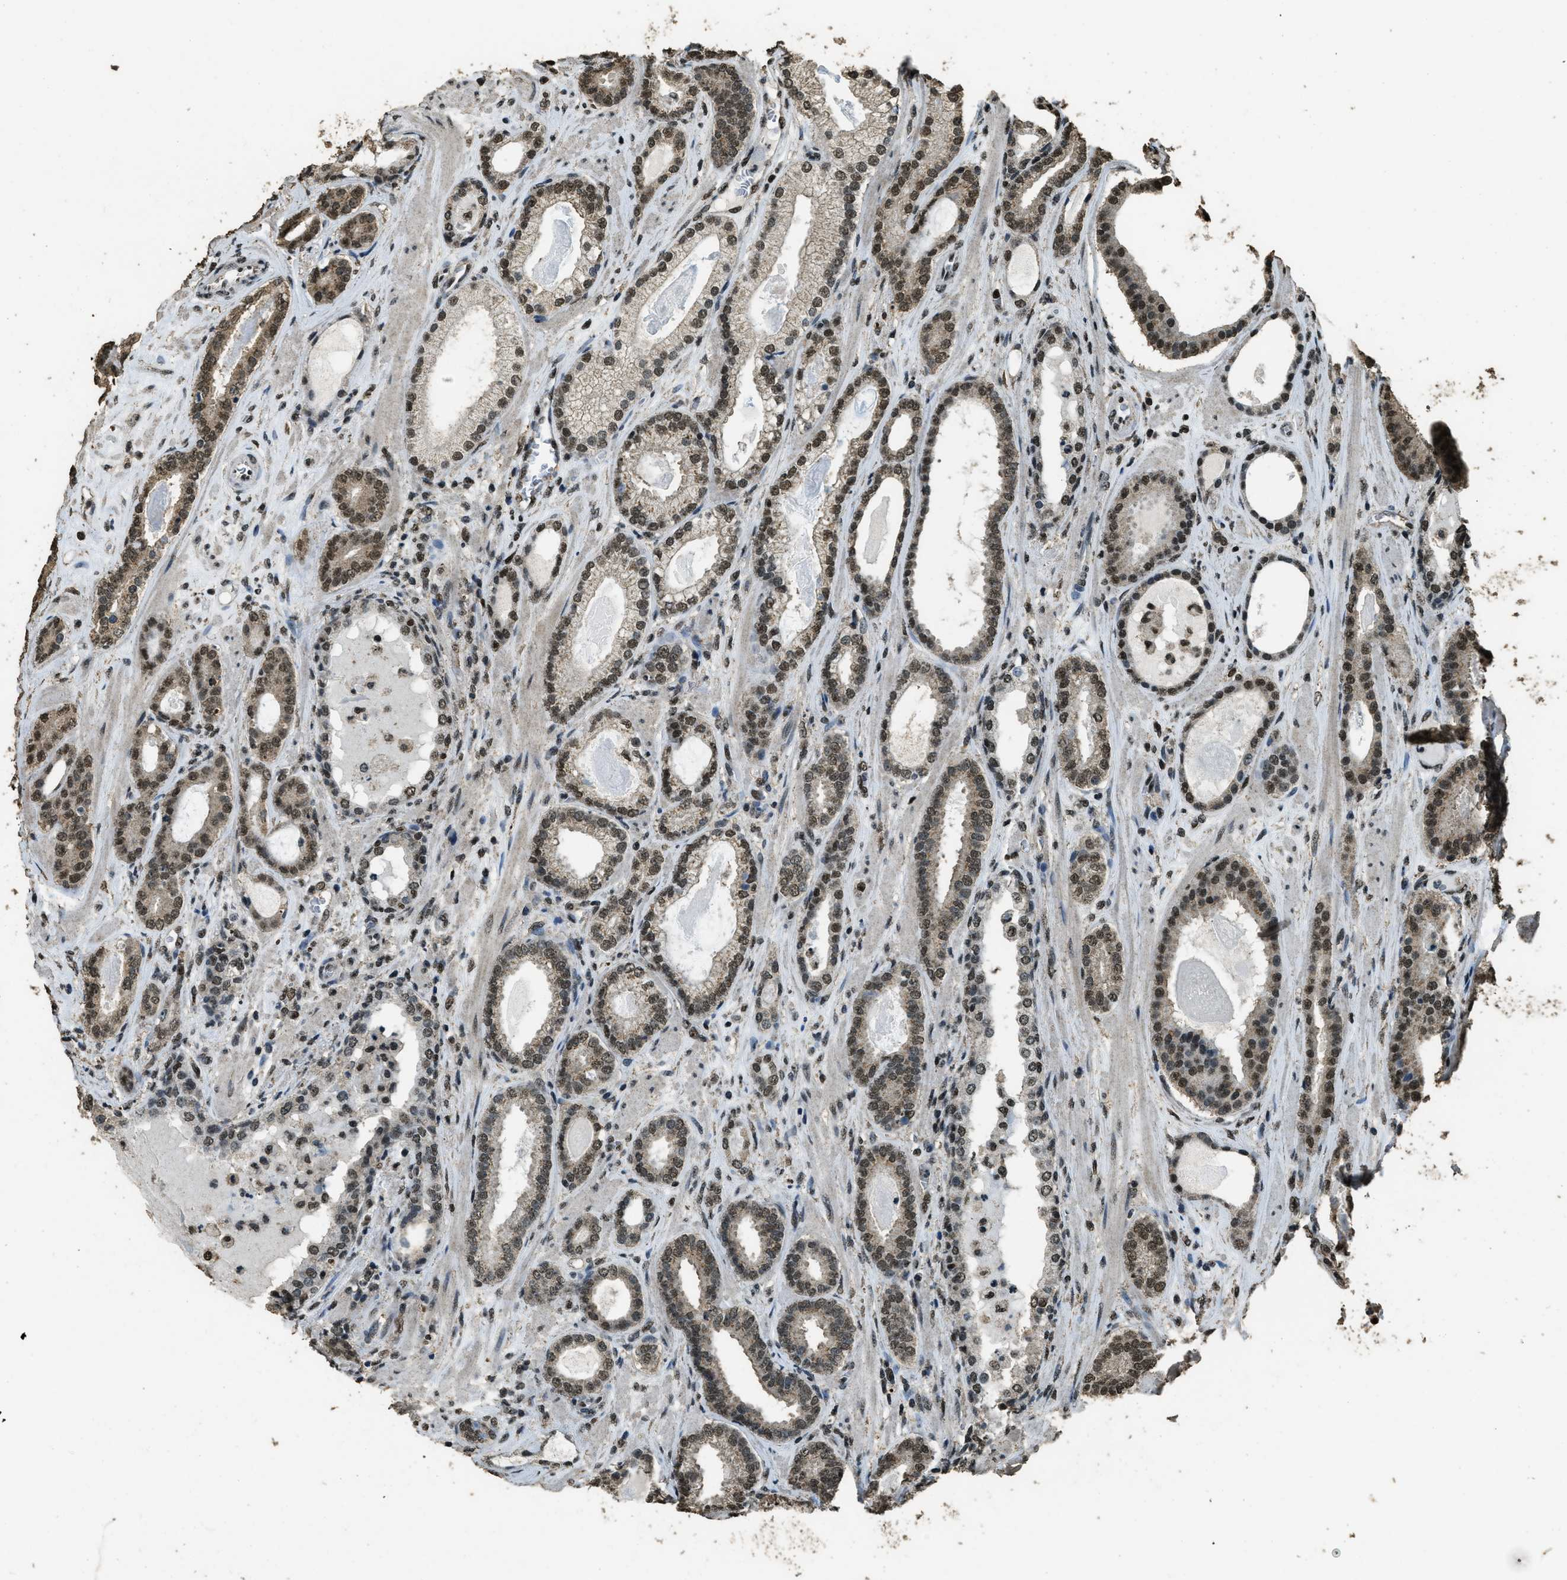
{"staining": {"intensity": "moderate", "quantity": ">75%", "location": "nuclear"}, "tissue": "prostate cancer", "cell_type": "Tumor cells", "image_type": "cancer", "snomed": [{"axis": "morphology", "description": "Adenocarcinoma, High grade"}, {"axis": "topography", "description": "Prostate"}], "caption": "DAB immunohistochemical staining of human adenocarcinoma (high-grade) (prostate) exhibits moderate nuclear protein positivity in about >75% of tumor cells. (DAB (3,3'-diaminobenzidine) IHC with brightfield microscopy, high magnification).", "gene": "MYB", "patient": {"sex": "male", "age": 60}}